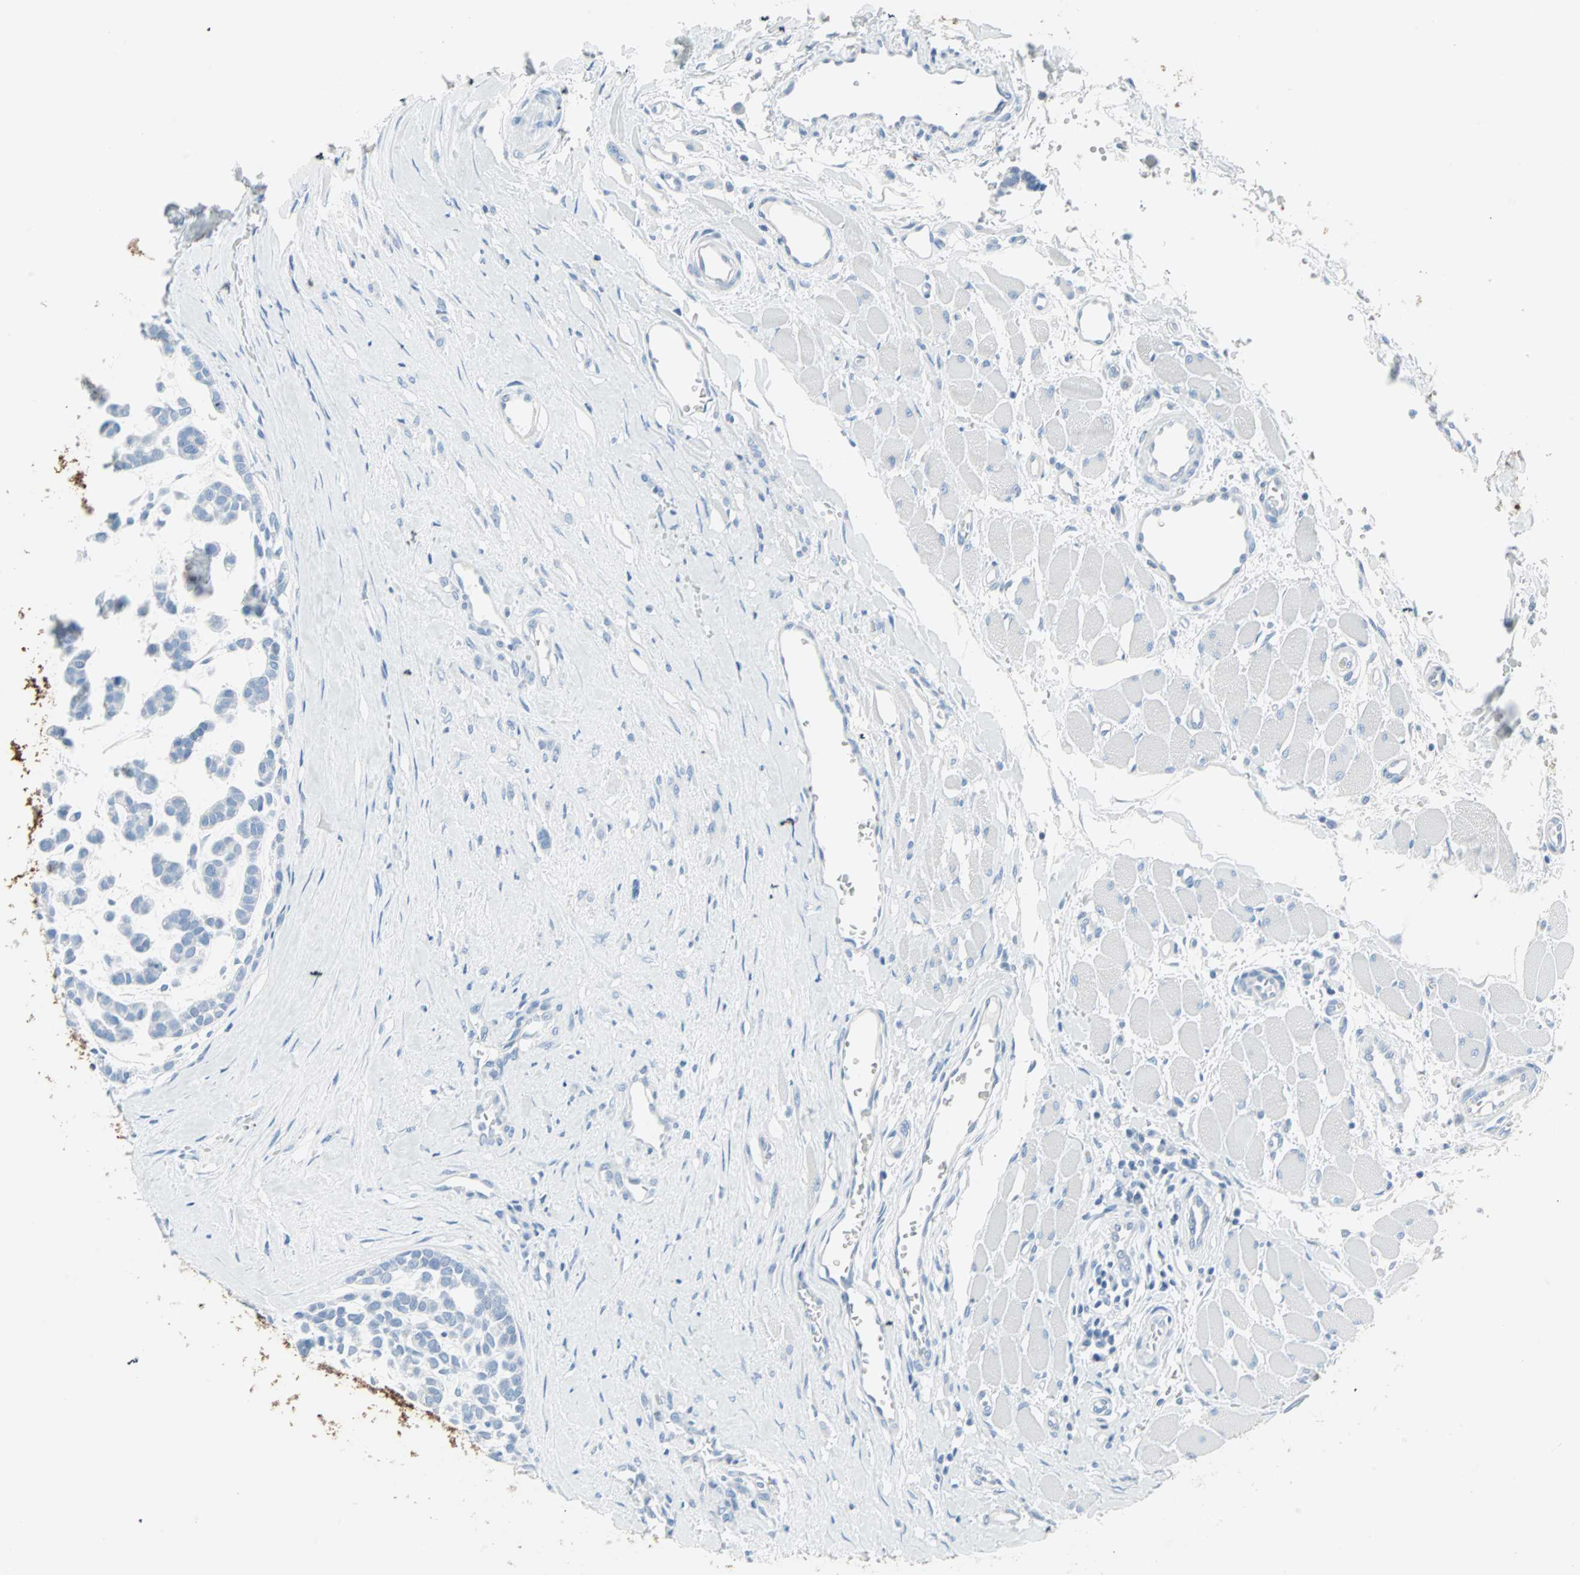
{"staining": {"intensity": "negative", "quantity": "none", "location": "none"}, "tissue": "head and neck cancer", "cell_type": "Tumor cells", "image_type": "cancer", "snomed": [{"axis": "morphology", "description": "Adenocarcinoma, NOS"}, {"axis": "morphology", "description": "Adenoma, NOS"}, {"axis": "topography", "description": "Head-Neck"}], "caption": "A high-resolution image shows immunohistochemistry (IHC) staining of adenocarcinoma (head and neck), which reveals no significant staining in tumor cells.", "gene": "STX1A", "patient": {"sex": "female", "age": 55}}